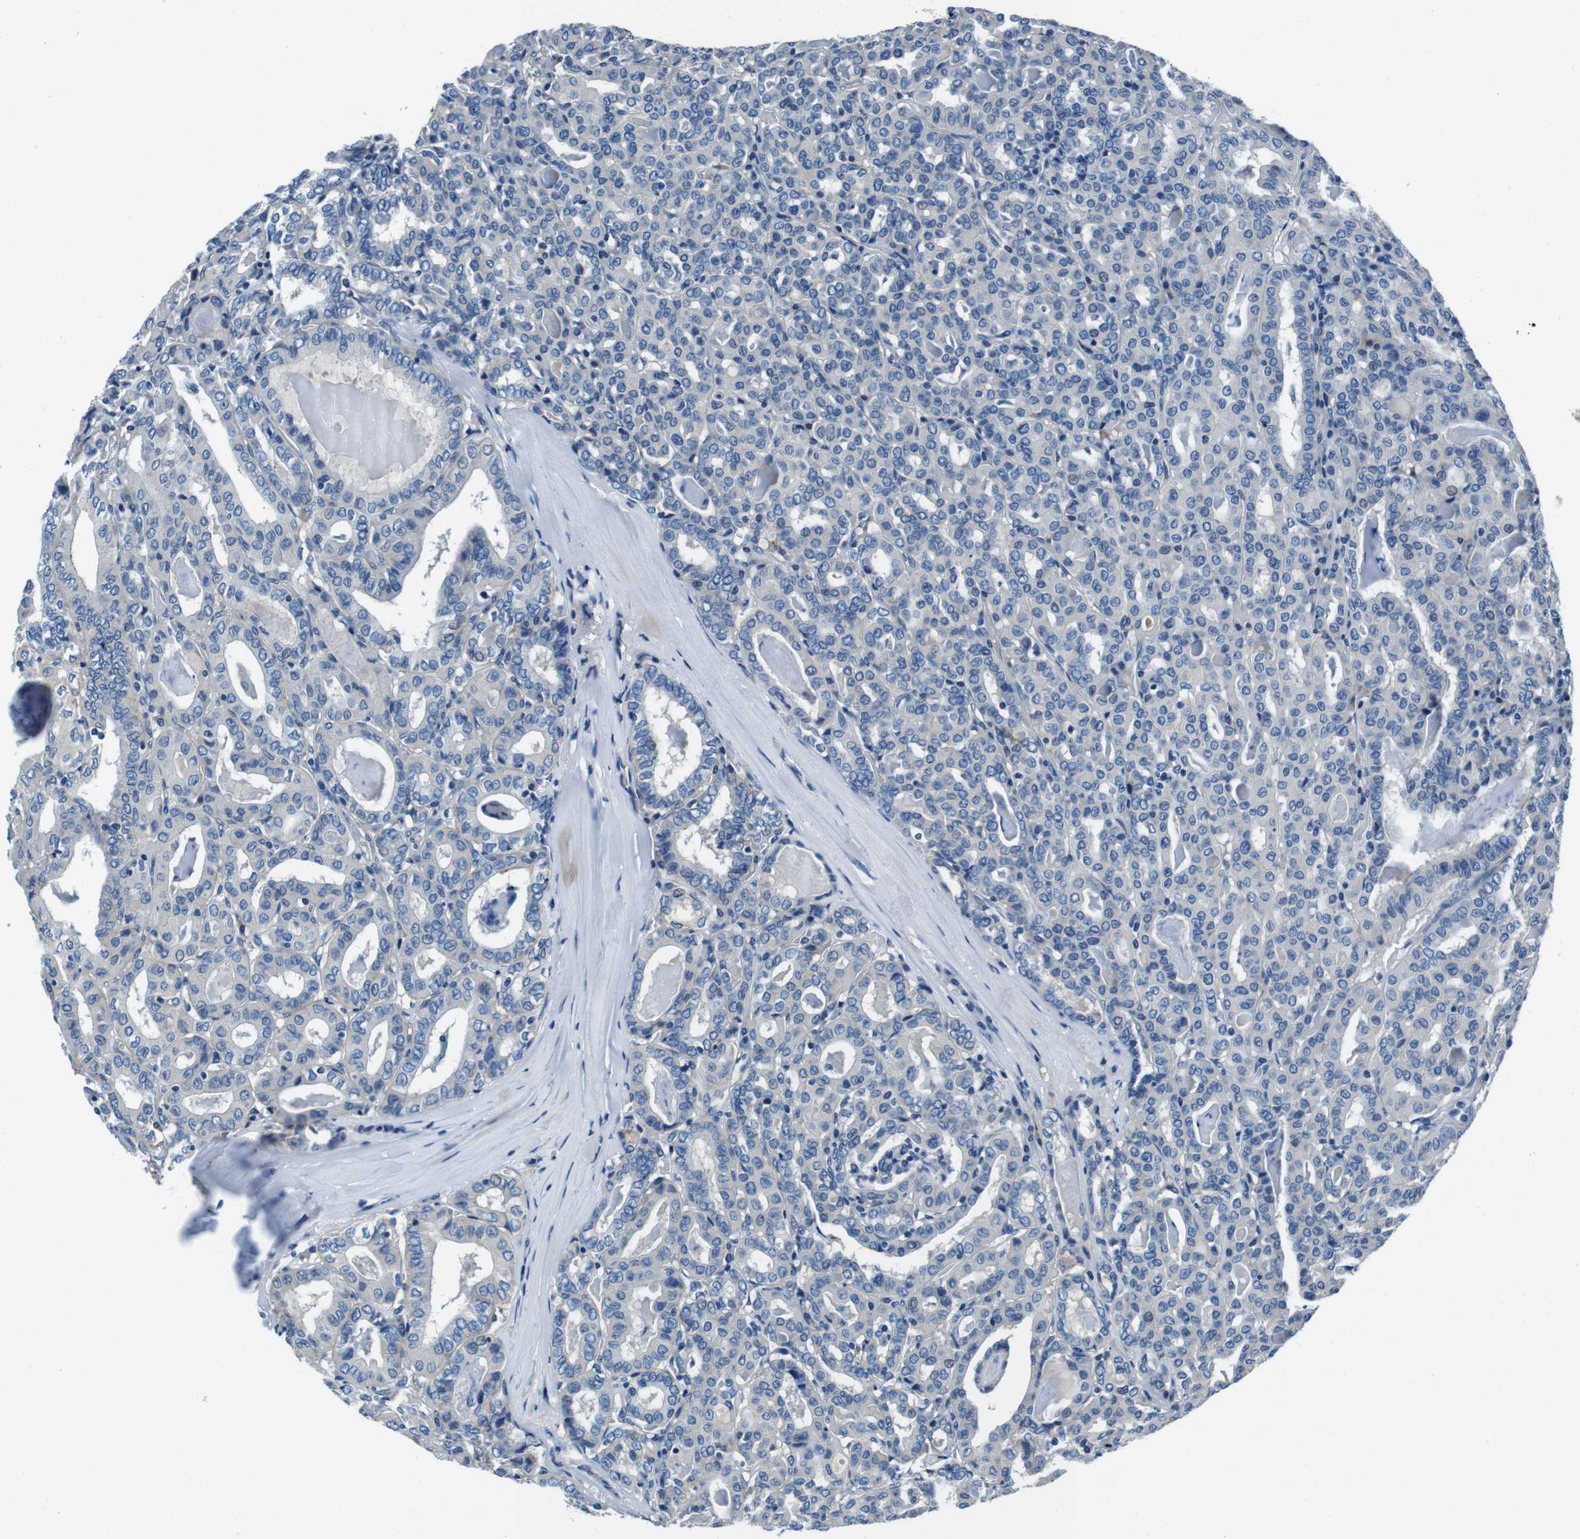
{"staining": {"intensity": "negative", "quantity": "none", "location": "none"}, "tissue": "thyroid cancer", "cell_type": "Tumor cells", "image_type": "cancer", "snomed": [{"axis": "morphology", "description": "Papillary adenocarcinoma, NOS"}, {"axis": "topography", "description": "Thyroid gland"}], "caption": "IHC histopathology image of neoplastic tissue: thyroid papillary adenocarcinoma stained with DAB displays no significant protein expression in tumor cells.", "gene": "CASQ1", "patient": {"sex": "female", "age": 42}}